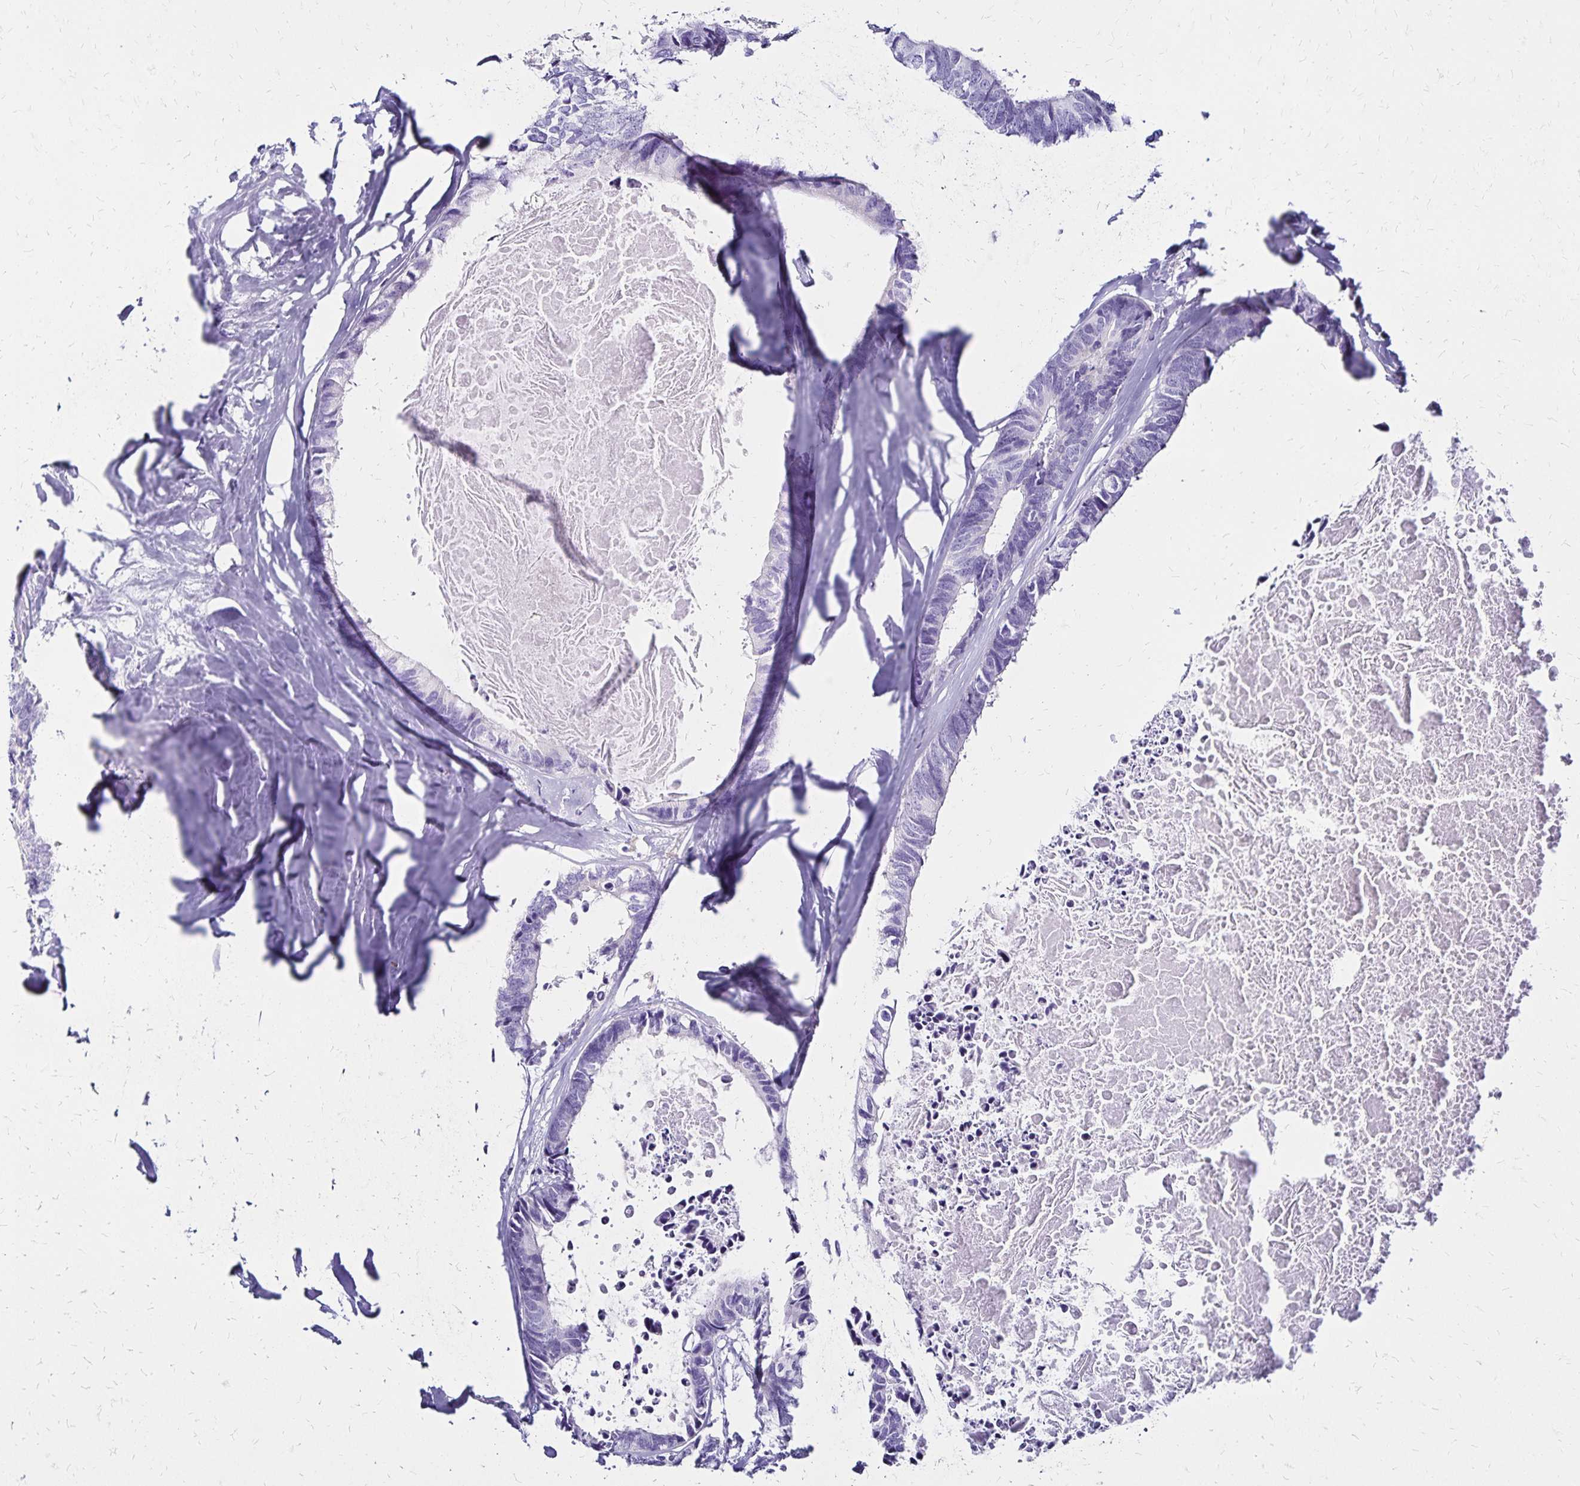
{"staining": {"intensity": "negative", "quantity": "none", "location": "none"}, "tissue": "colorectal cancer", "cell_type": "Tumor cells", "image_type": "cancer", "snomed": [{"axis": "morphology", "description": "Adenocarcinoma, NOS"}, {"axis": "topography", "description": "Colon"}, {"axis": "topography", "description": "Rectum"}], "caption": "The histopathology image displays no significant positivity in tumor cells of adenocarcinoma (colorectal).", "gene": "LIN28B", "patient": {"sex": "male", "age": 57}}